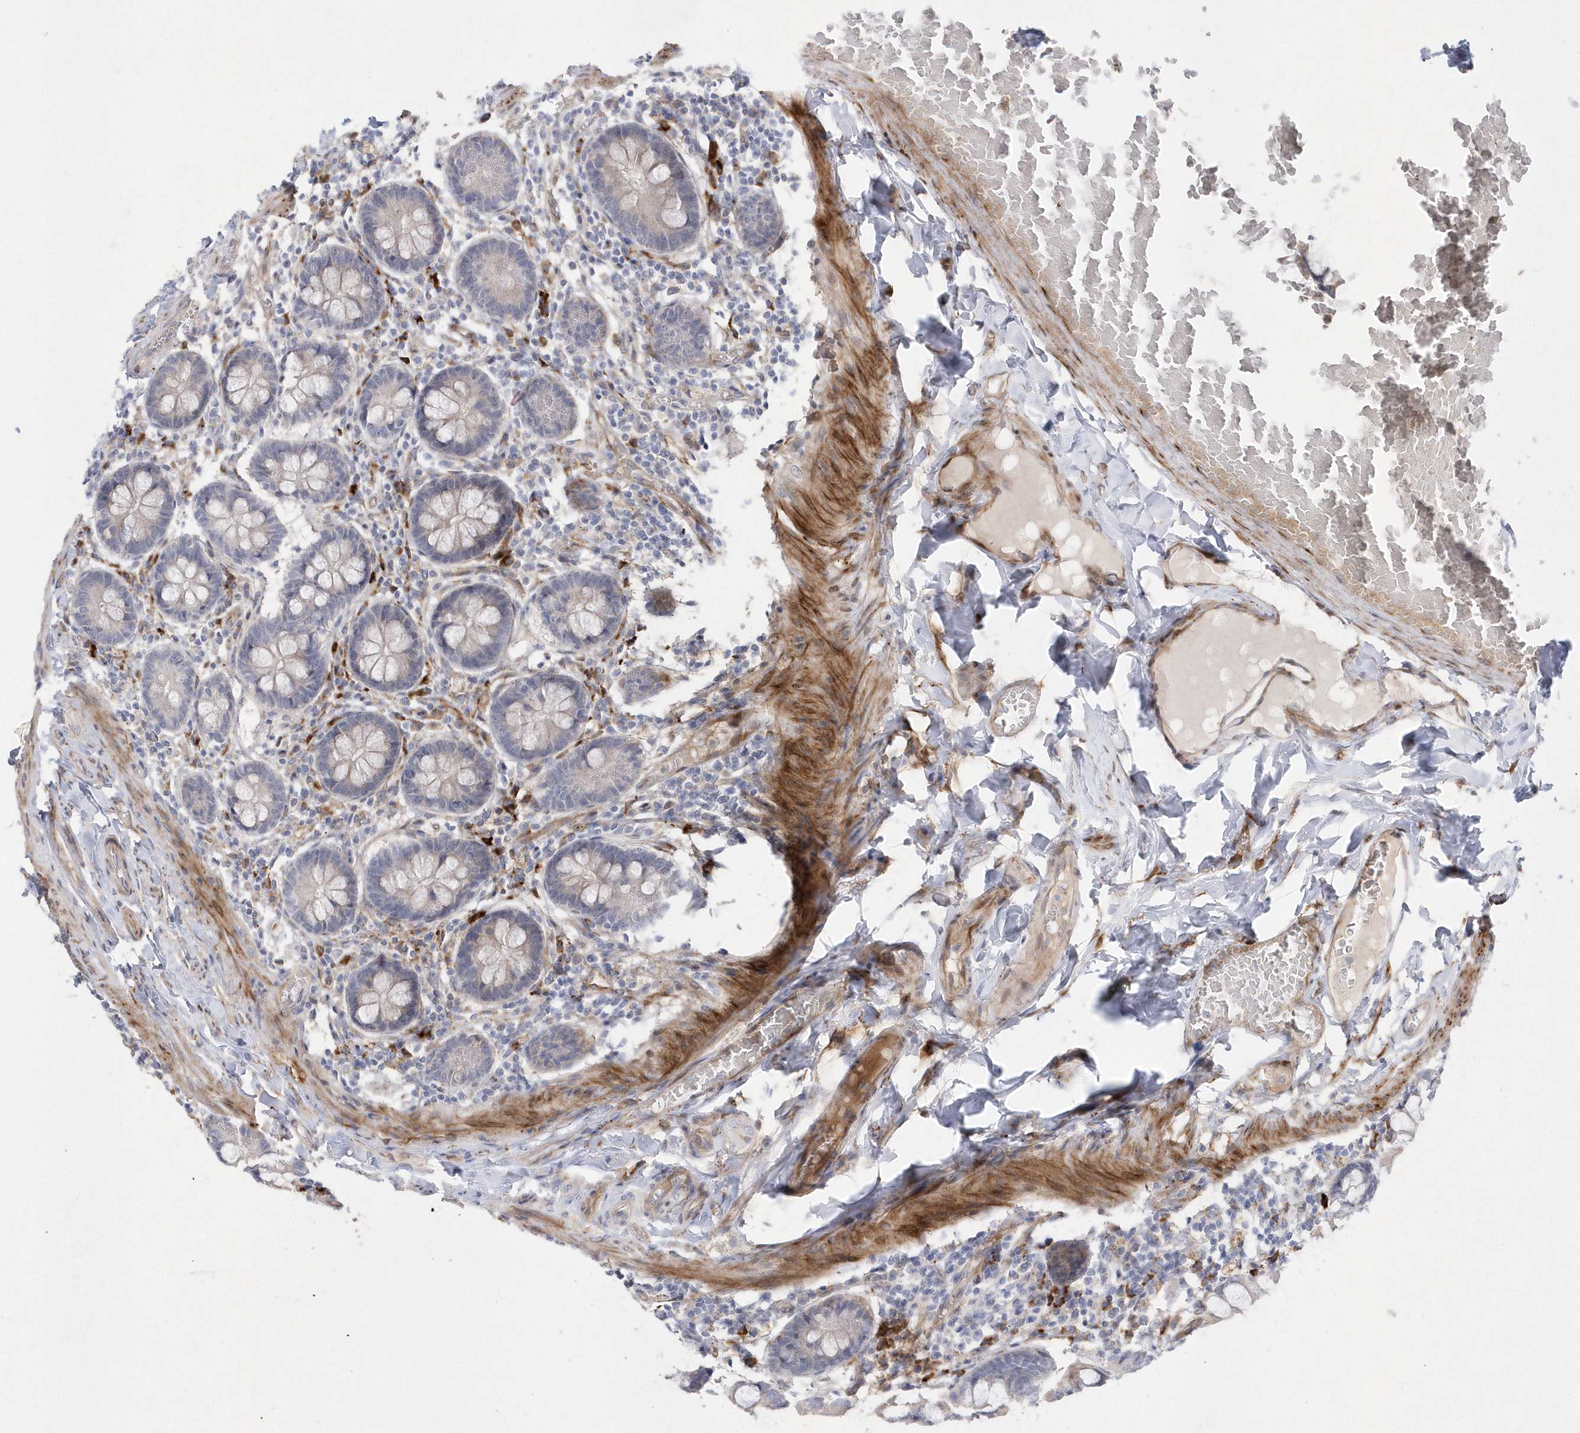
{"staining": {"intensity": "negative", "quantity": "none", "location": "none"}, "tissue": "small intestine", "cell_type": "Glandular cells", "image_type": "normal", "snomed": [{"axis": "morphology", "description": "Normal tissue, NOS"}, {"axis": "topography", "description": "Small intestine"}], "caption": "High magnification brightfield microscopy of benign small intestine stained with DAB (brown) and counterstained with hematoxylin (blue): glandular cells show no significant positivity. (DAB (3,3'-diaminobenzidine) IHC, high magnification).", "gene": "TMEM132B", "patient": {"sex": "male", "age": 41}}